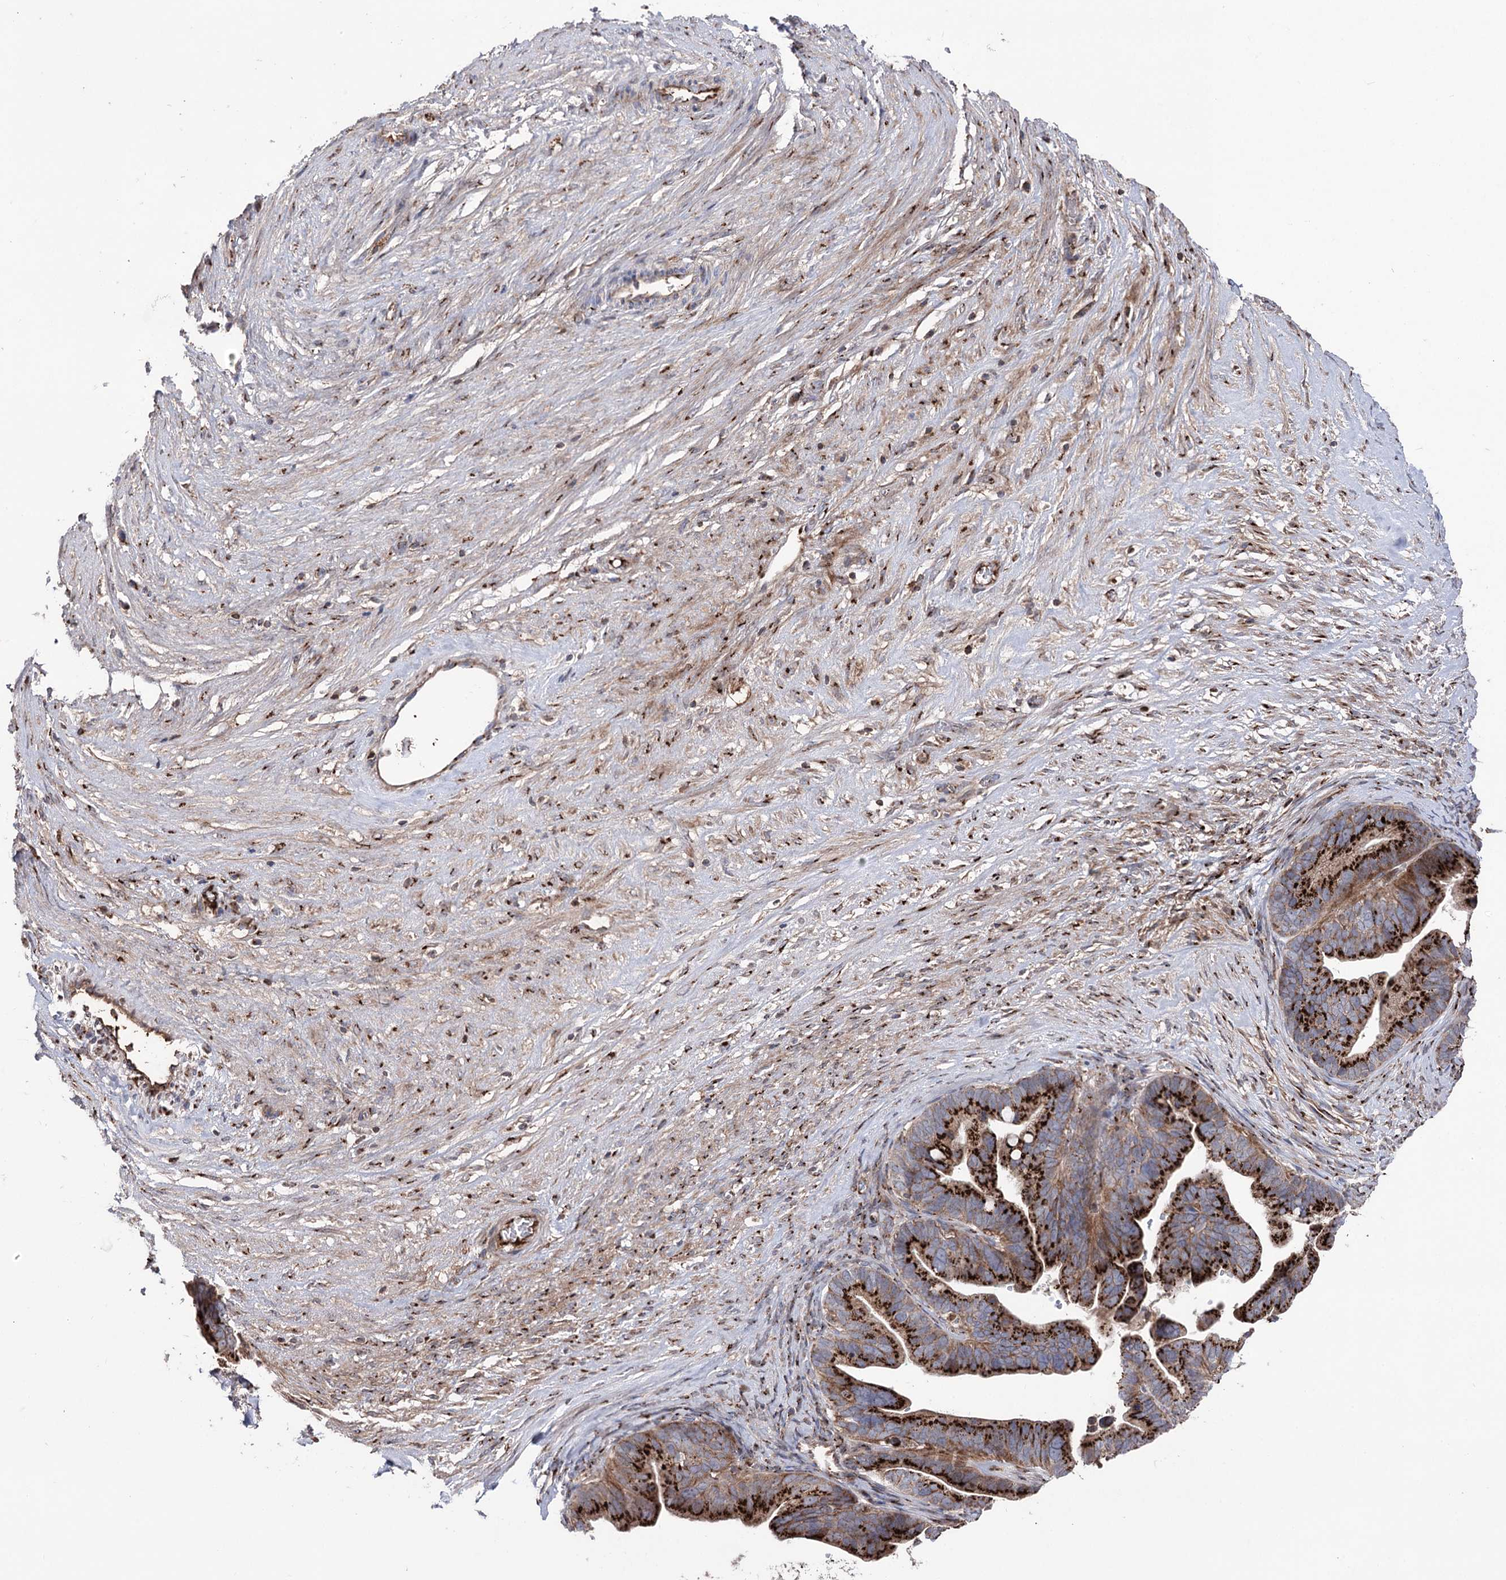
{"staining": {"intensity": "strong", "quantity": ">75%", "location": "cytoplasmic/membranous"}, "tissue": "ovarian cancer", "cell_type": "Tumor cells", "image_type": "cancer", "snomed": [{"axis": "morphology", "description": "Cystadenocarcinoma, serous, NOS"}, {"axis": "topography", "description": "Ovary"}], "caption": "This micrograph reveals ovarian cancer stained with immunohistochemistry to label a protein in brown. The cytoplasmic/membranous of tumor cells show strong positivity for the protein. Nuclei are counter-stained blue.", "gene": "ARHGAP20", "patient": {"sex": "female", "age": 56}}